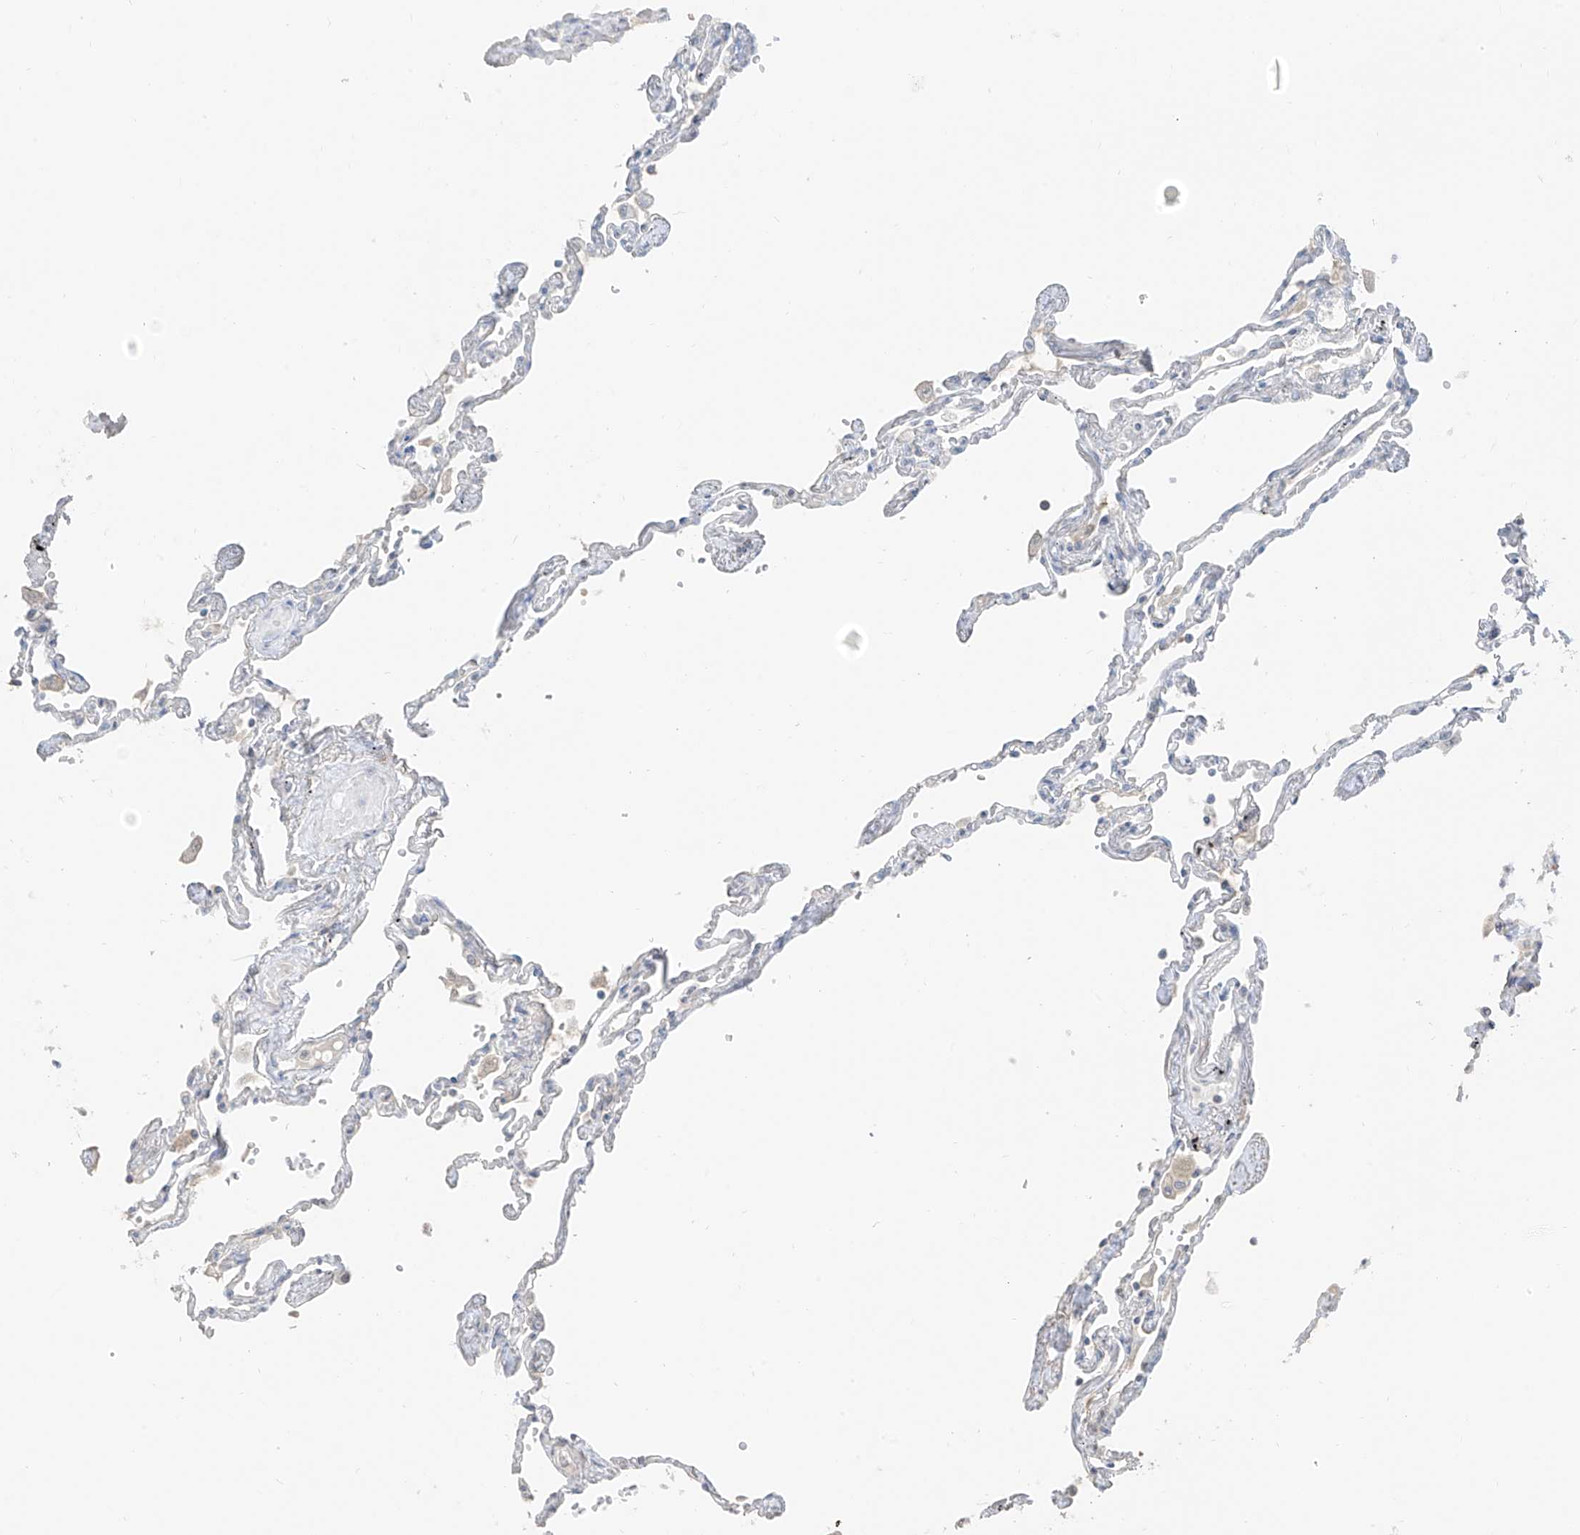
{"staining": {"intensity": "weak", "quantity": "<25%", "location": "cytoplasmic/membranous"}, "tissue": "lung", "cell_type": "Alveolar cells", "image_type": "normal", "snomed": [{"axis": "morphology", "description": "Normal tissue, NOS"}, {"axis": "topography", "description": "Lung"}], "caption": "Protein analysis of benign lung displays no significant staining in alveolar cells.", "gene": "COLGALT2", "patient": {"sex": "female", "age": 67}}